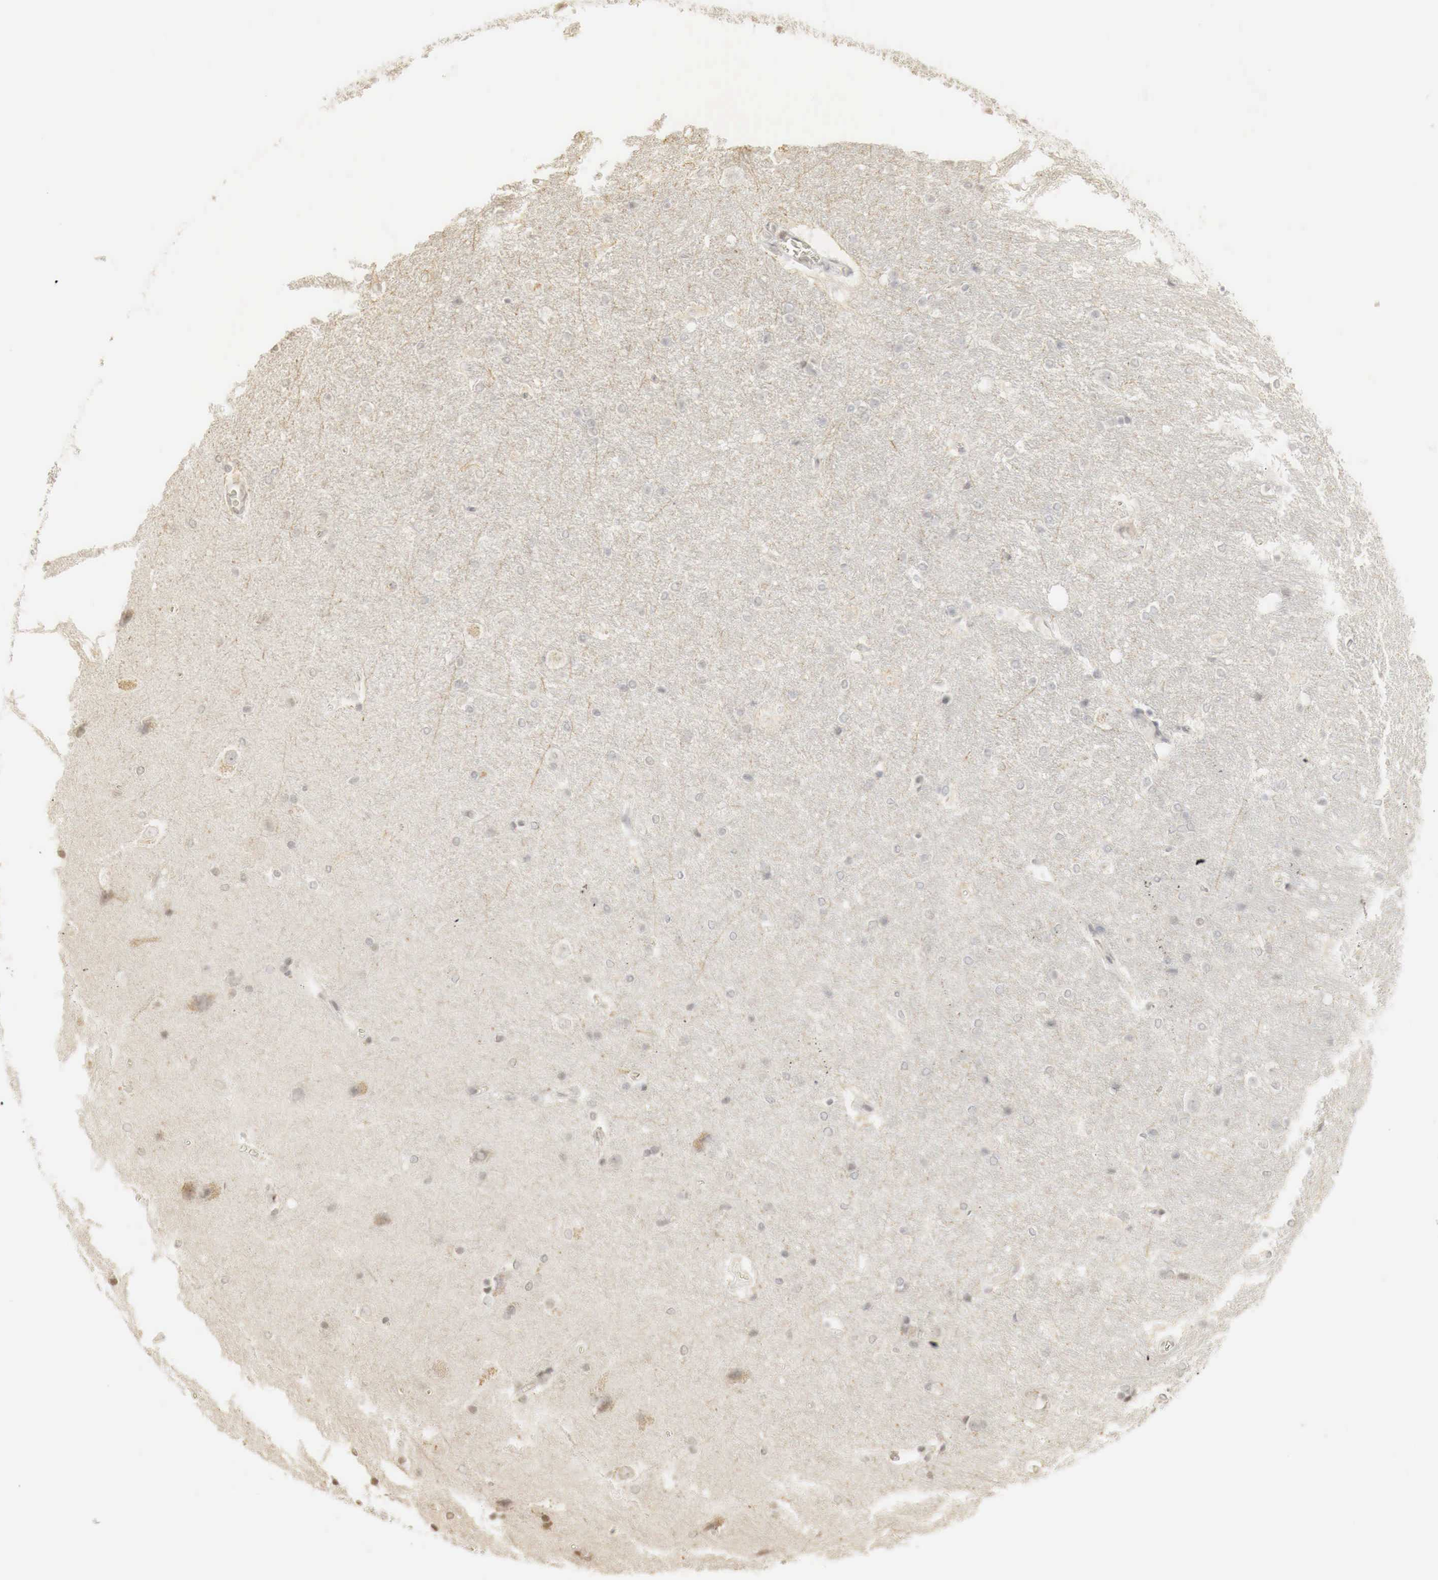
{"staining": {"intensity": "weak", "quantity": "25%-75%", "location": "cytoplasmic/membranous"}, "tissue": "hippocampus", "cell_type": "Glial cells", "image_type": "normal", "snomed": [{"axis": "morphology", "description": "Normal tissue, NOS"}, {"axis": "topography", "description": "Hippocampus"}], "caption": "Immunohistochemistry (IHC) (DAB) staining of benign hippocampus demonstrates weak cytoplasmic/membranous protein positivity in approximately 25%-75% of glial cells.", "gene": "ERBB4", "patient": {"sex": "female", "age": 19}}